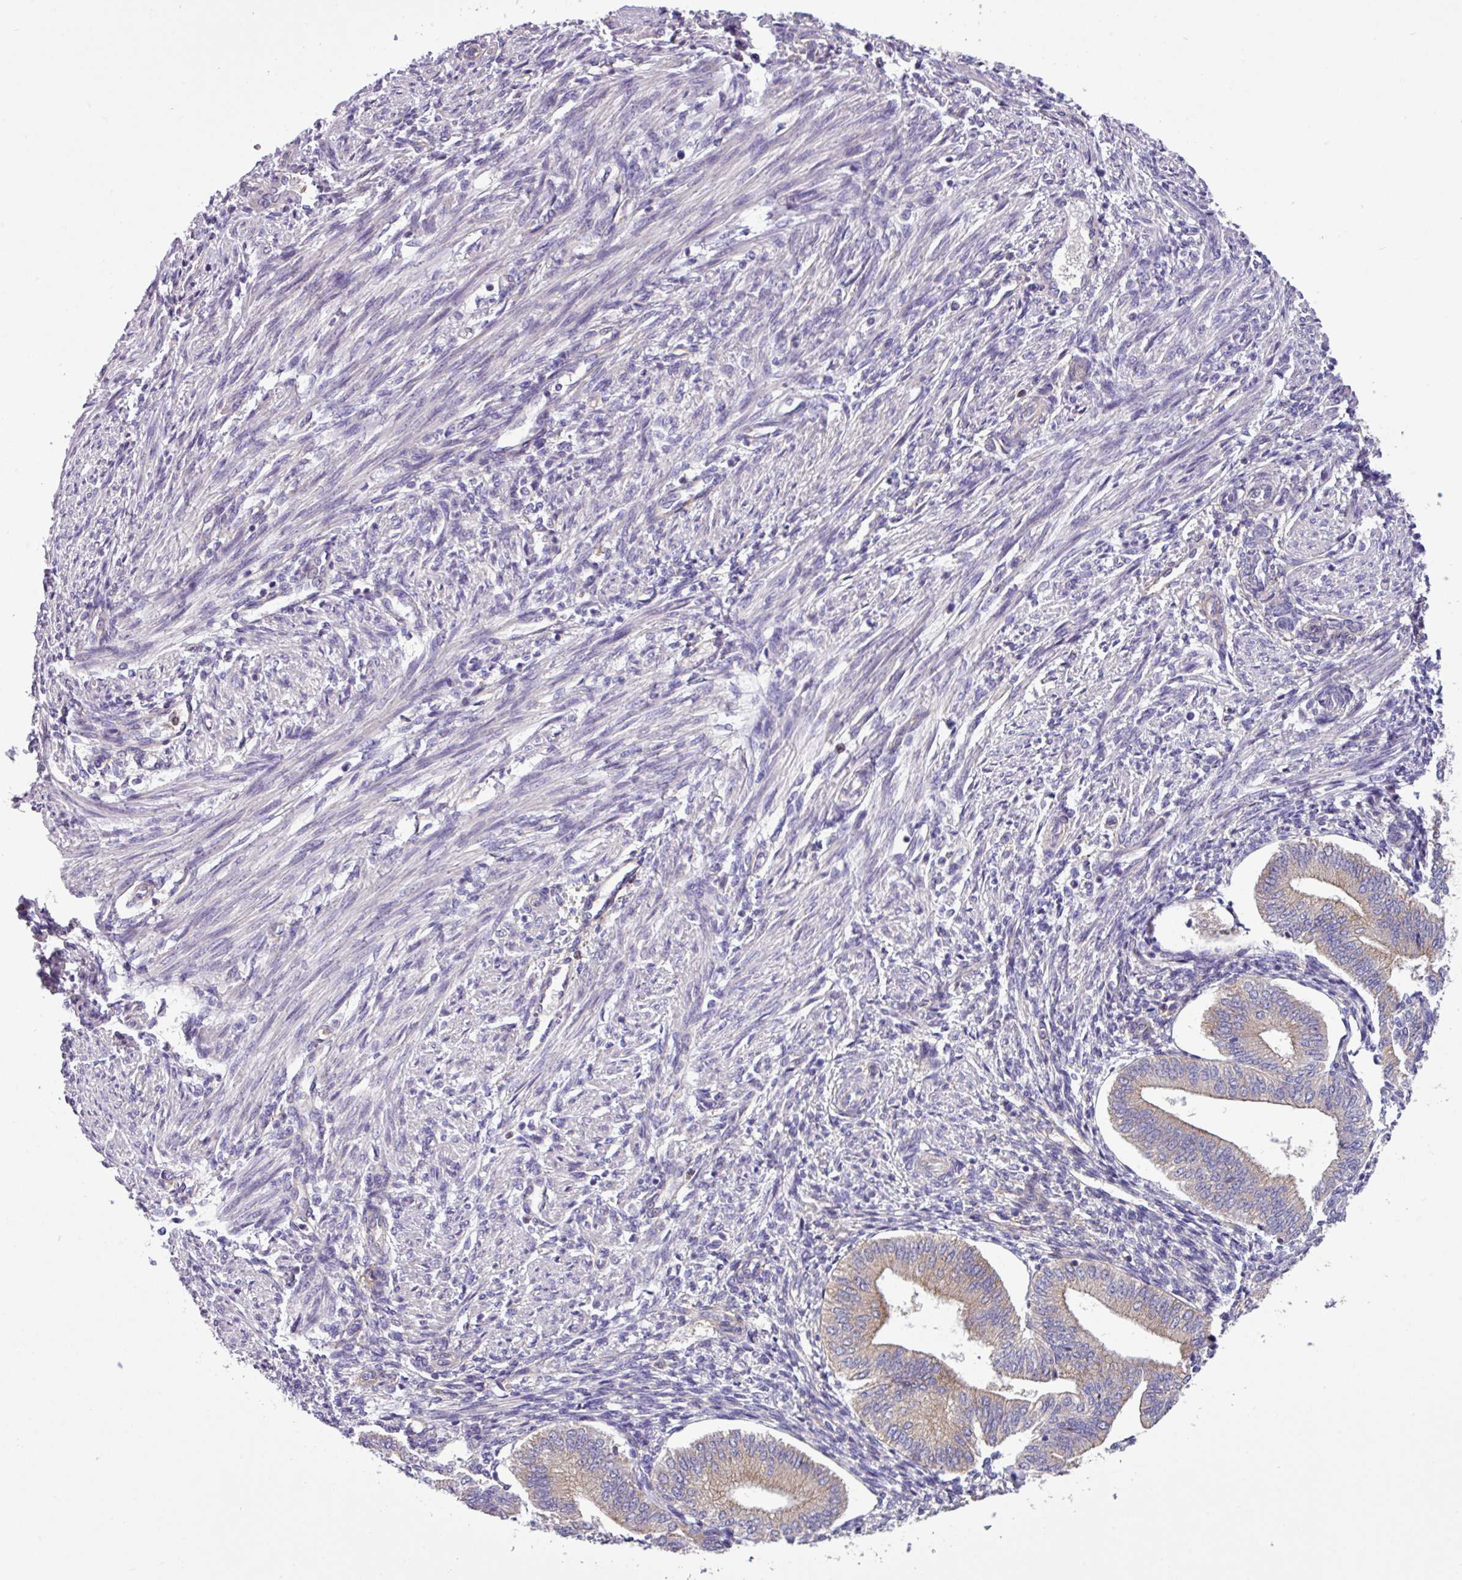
{"staining": {"intensity": "negative", "quantity": "none", "location": "none"}, "tissue": "endometrium", "cell_type": "Cells in endometrial stroma", "image_type": "normal", "snomed": [{"axis": "morphology", "description": "Normal tissue, NOS"}, {"axis": "topography", "description": "Endometrium"}], "caption": "The IHC image has no significant staining in cells in endometrial stroma of endometrium.", "gene": "SLC23A2", "patient": {"sex": "female", "age": 34}}